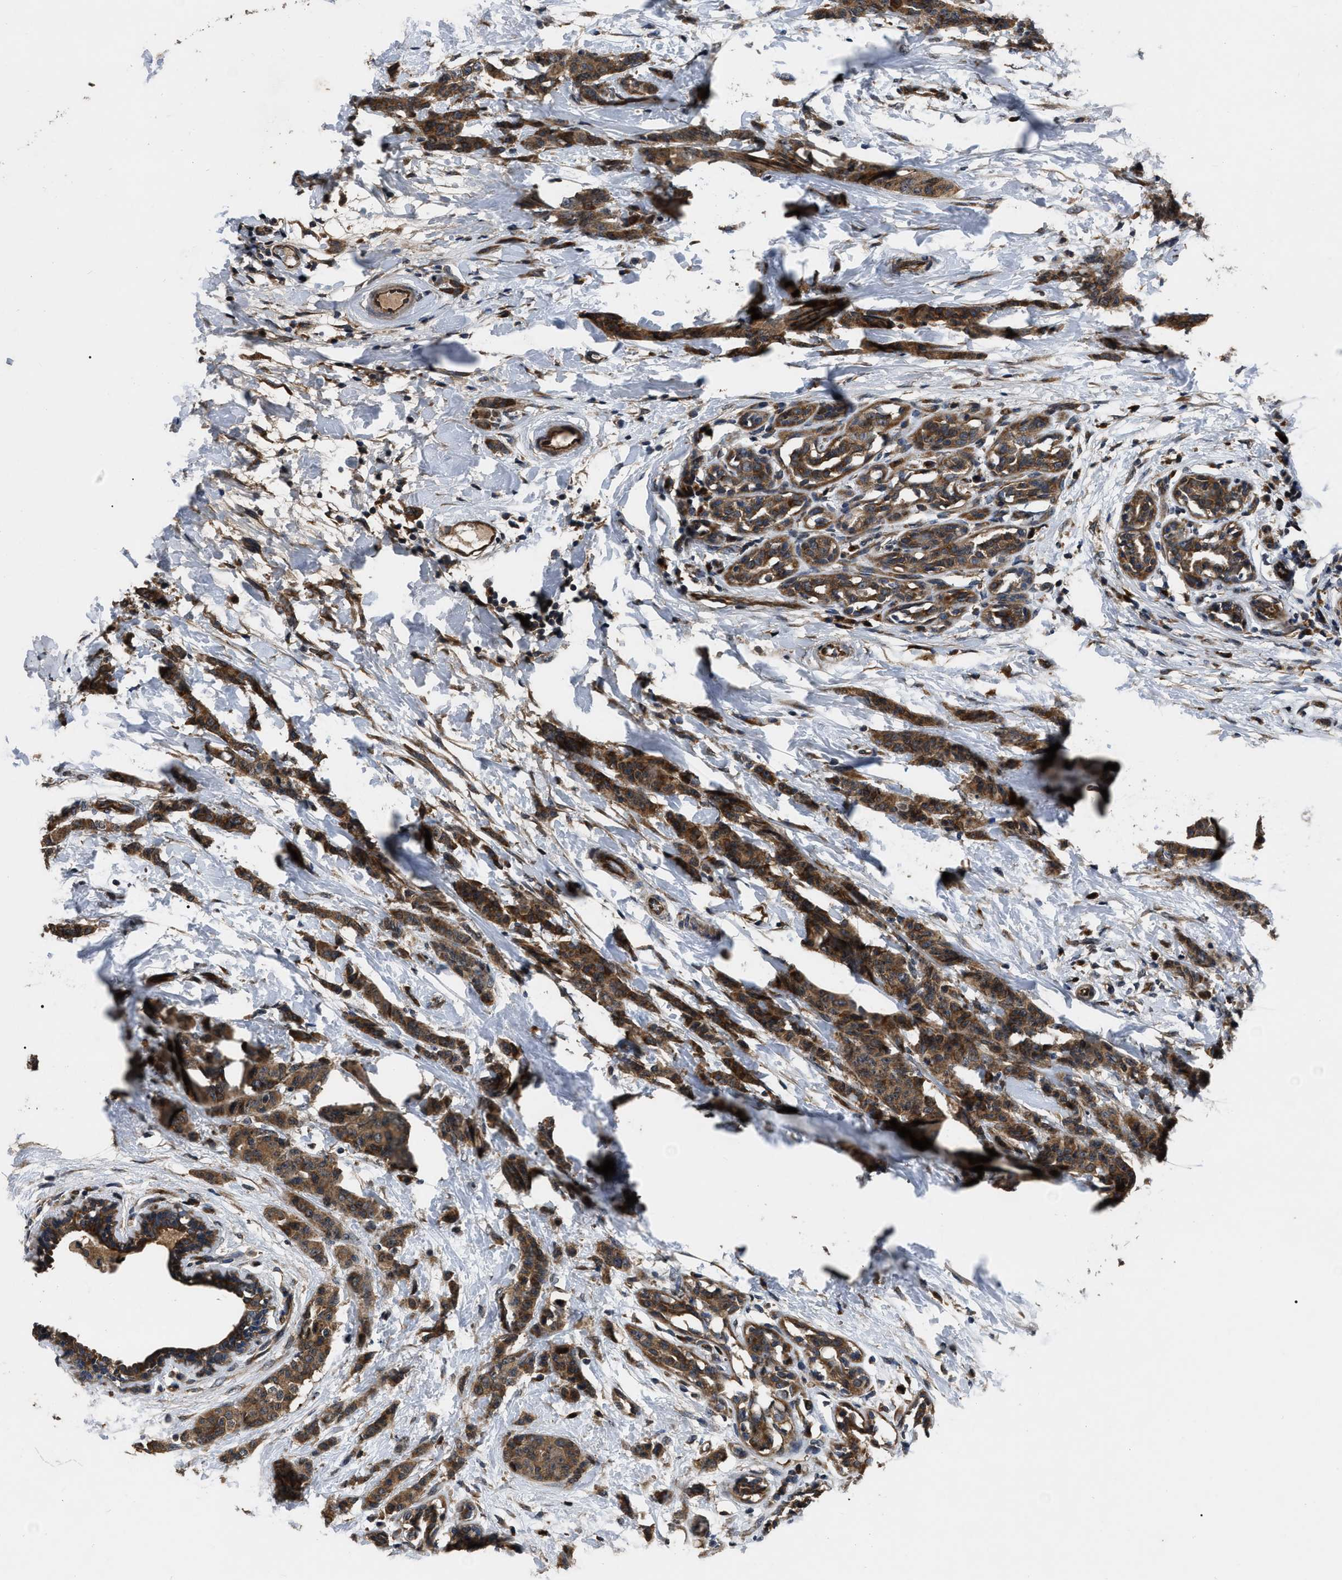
{"staining": {"intensity": "strong", "quantity": ">75%", "location": "cytoplasmic/membranous"}, "tissue": "breast cancer", "cell_type": "Tumor cells", "image_type": "cancer", "snomed": [{"axis": "morphology", "description": "Normal tissue, NOS"}, {"axis": "morphology", "description": "Duct carcinoma"}, {"axis": "topography", "description": "Breast"}], "caption": "The immunohistochemical stain highlights strong cytoplasmic/membranous expression in tumor cells of breast cancer (infiltrating ductal carcinoma) tissue.", "gene": "PPWD1", "patient": {"sex": "female", "age": 40}}